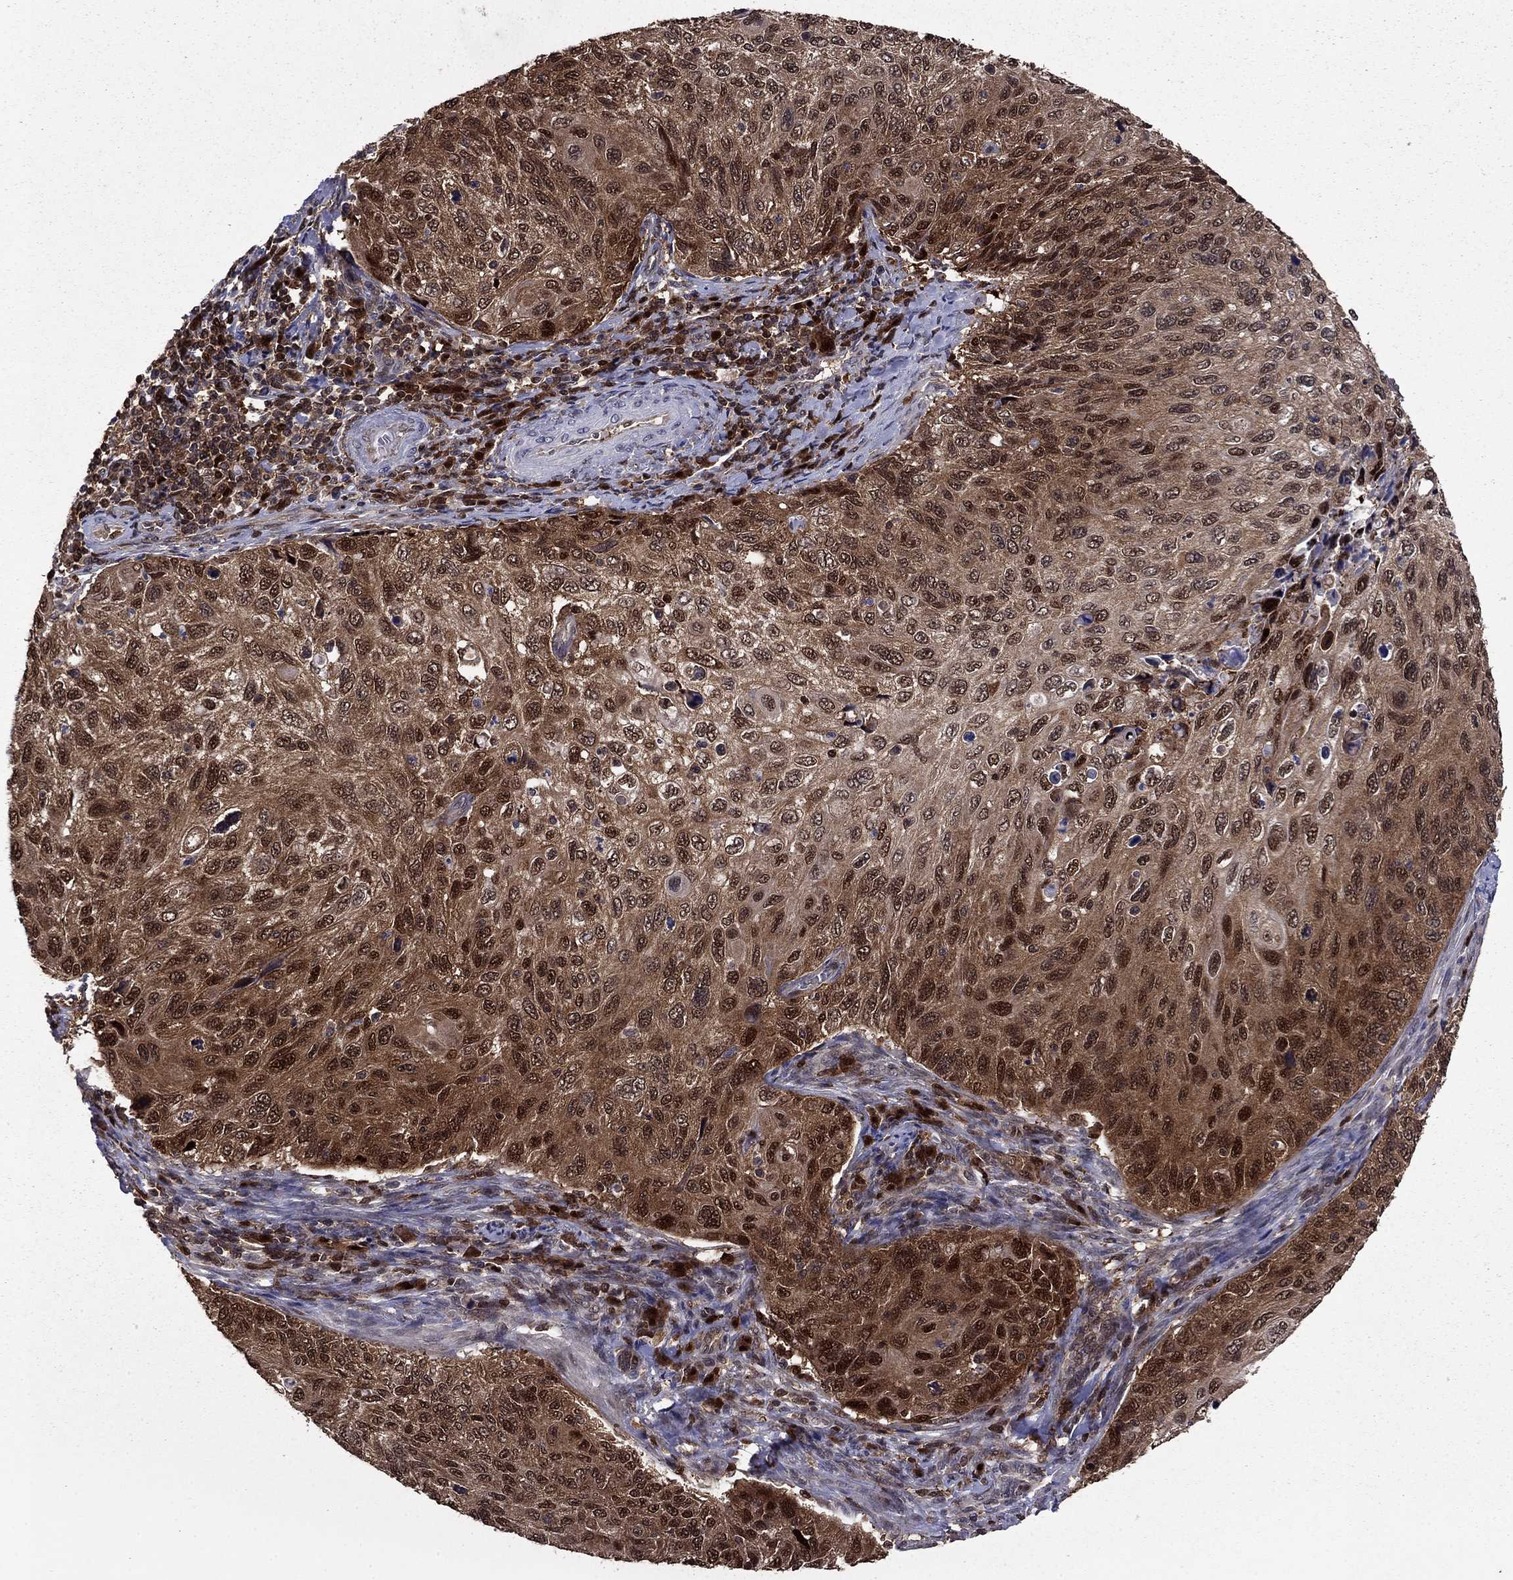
{"staining": {"intensity": "strong", "quantity": "<25%", "location": "cytoplasmic/membranous,nuclear"}, "tissue": "cervical cancer", "cell_type": "Tumor cells", "image_type": "cancer", "snomed": [{"axis": "morphology", "description": "Squamous cell carcinoma, NOS"}, {"axis": "topography", "description": "Cervix"}], "caption": "Immunohistochemistry of squamous cell carcinoma (cervical) reveals medium levels of strong cytoplasmic/membranous and nuclear positivity in about <25% of tumor cells.", "gene": "APPBP2", "patient": {"sex": "female", "age": 70}}